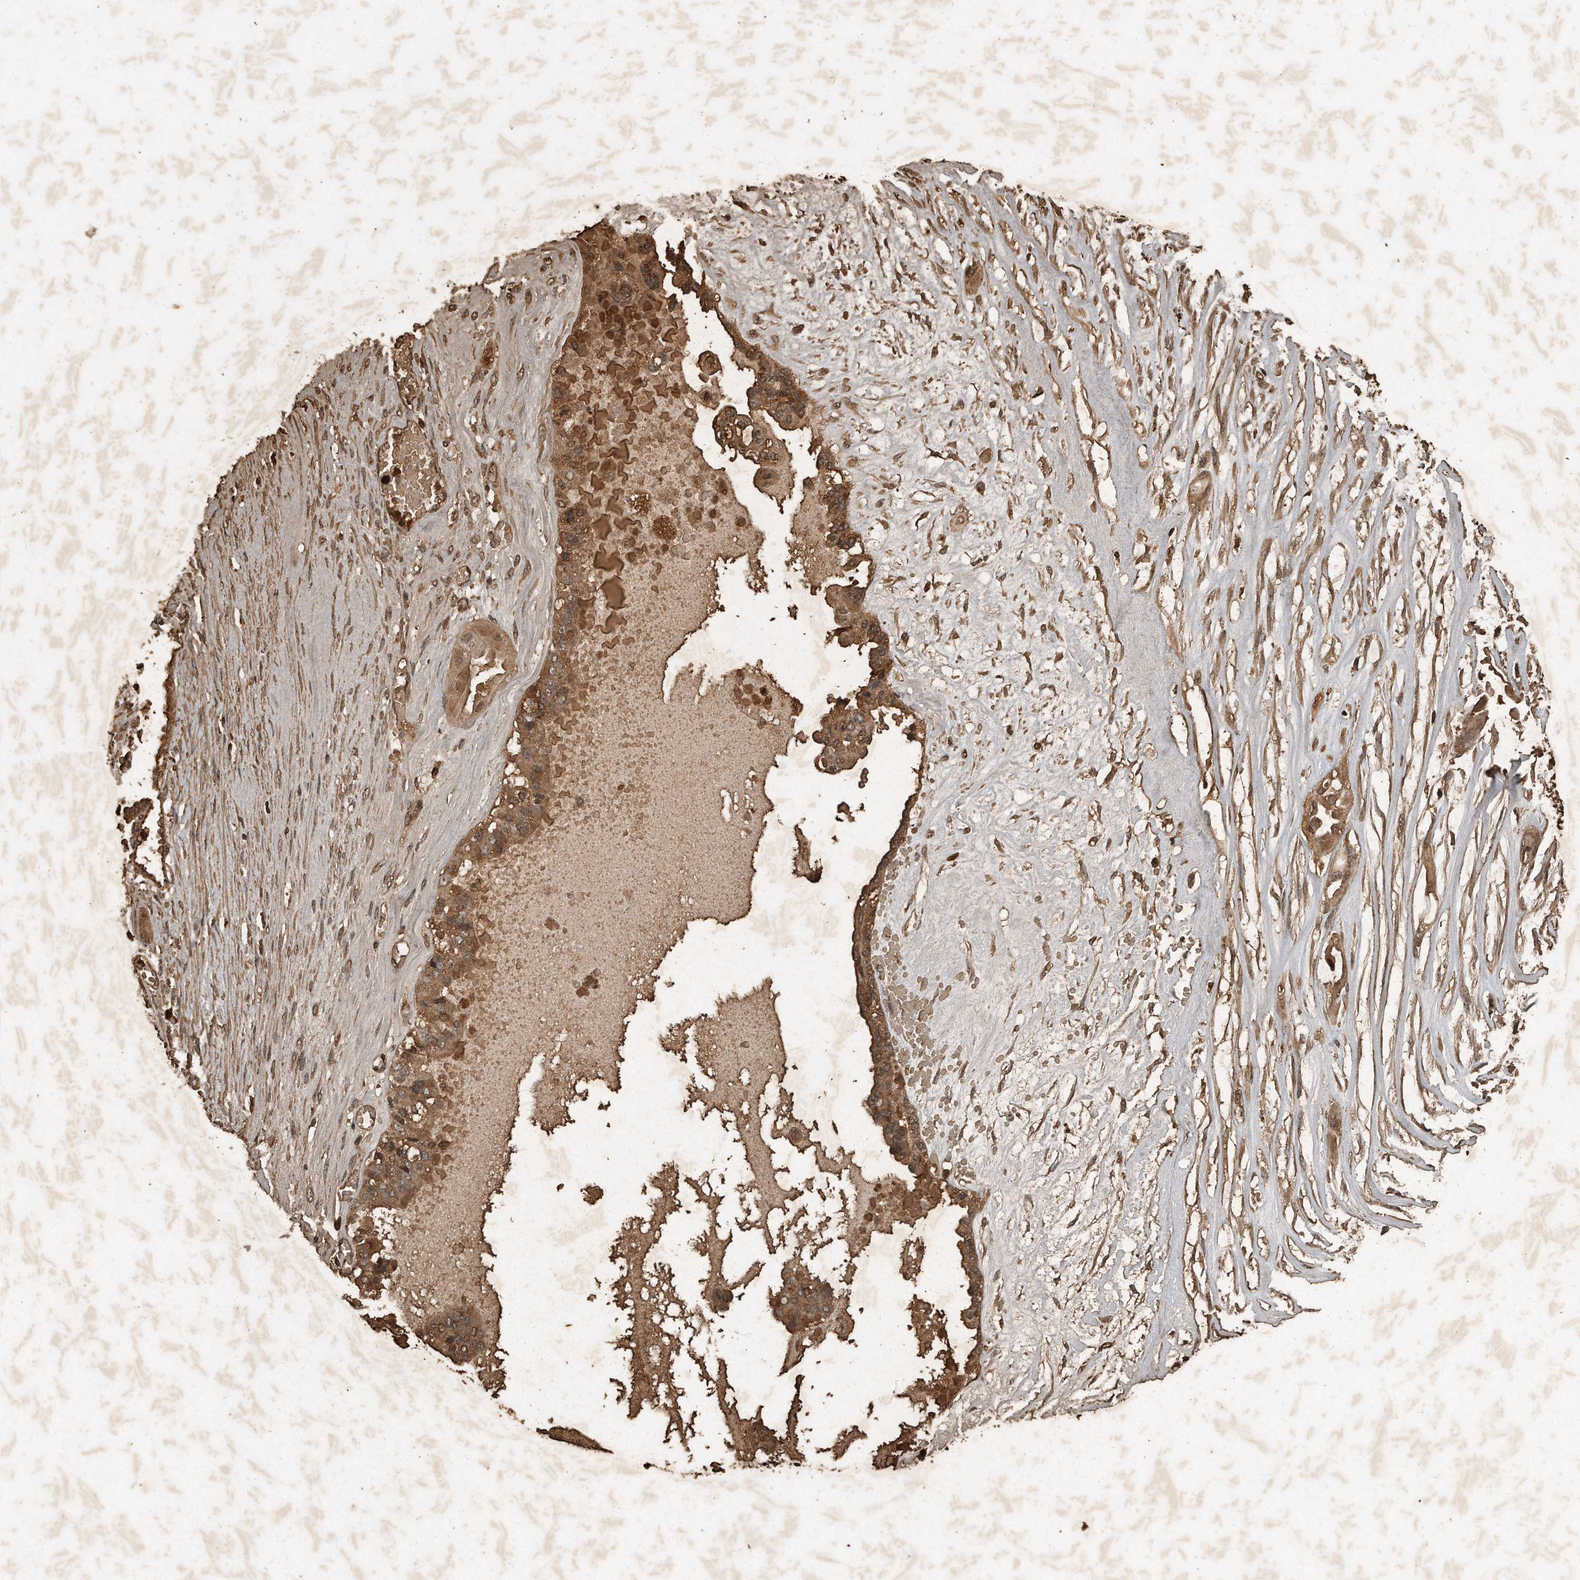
{"staining": {"intensity": "moderate", "quantity": ">75%", "location": "cytoplasmic/membranous"}, "tissue": "ovarian cancer", "cell_type": "Tumor cells", "image_type": "cancer", "snomed": [{"axis": "morphology", "description": "Carcinoma, NOS"}, {"axis": "morphology", "description": "Carcinoma, endometroid"}, {"axis": "topography", "description": "Ovary"}], "caption": "Immunohistochemical staining of human ovarian cancer (carcinoma) displays medium levels of moderate cytoplasmic/membranous protein staining in about >75% of tumor cells.", "gene": "CFLAR", "patient": {"sex": "female", "age": 50}}